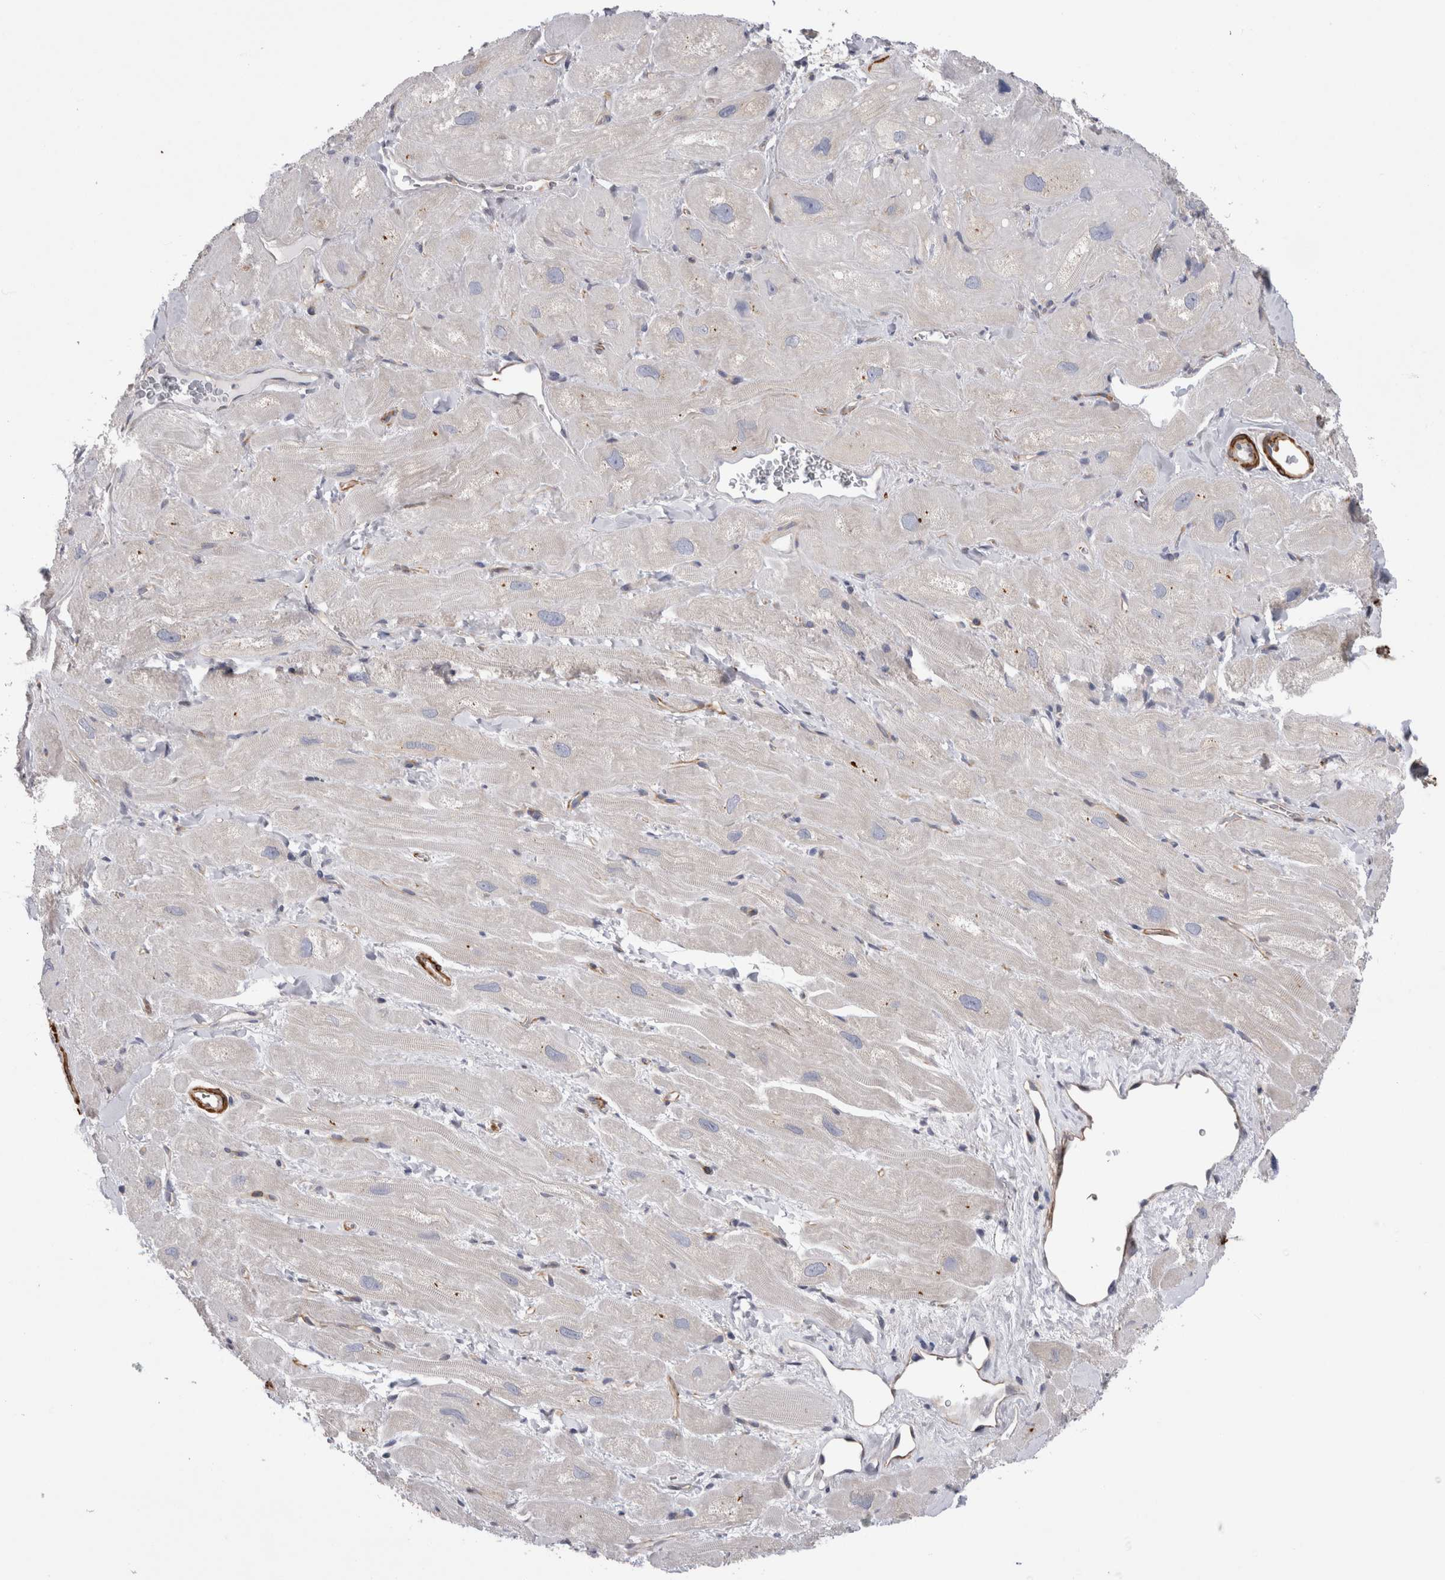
{"staining": {"intensity": "negative", "quantity": "none", "location": "none"}, "tissue": "heart muscle", "cell_type": "Cardiomyocytes", "image_type": "normal", "snomed": [{"axis": "morphology", "description": "Normal tissue, NOS"}, {"axis": "topography", "description": "Heart"}], "caption": "Immunohistochemistry (IHC) of normal heart muscle demonstrates no staining in cardiomyocytes. Brightfield microscopy of immunohistochemistry (IHC) stained with DAB (brown) and hematoxylin (blue), captured at high magnification.", "gene": "EPRS1", "patient": {"sex": "male", "age": 49}}